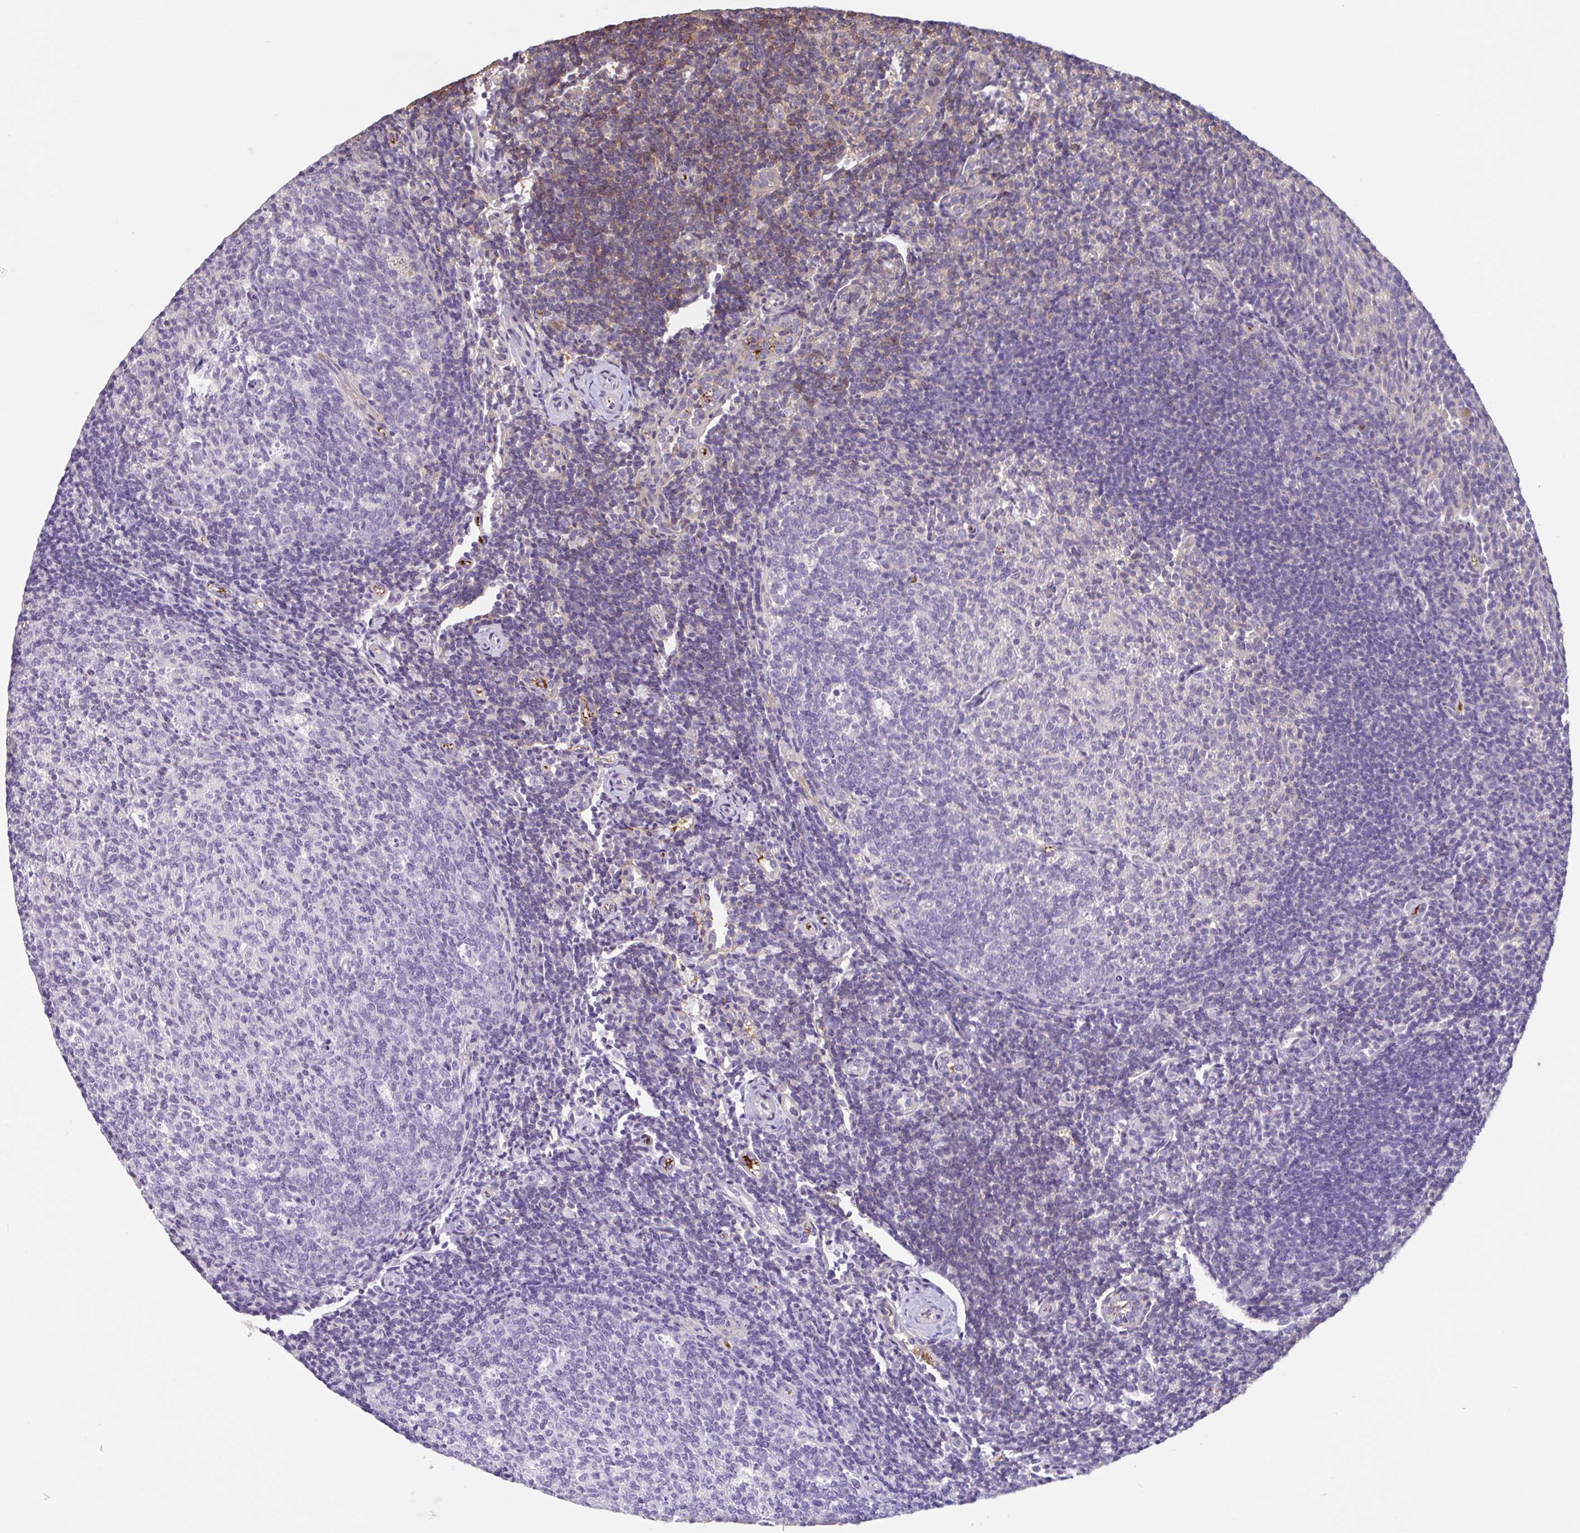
{"staining": {"intensity": "moderate", "quantity": "25%-75%", "location": "cytoplasmic/membranous"}, "tissue": "tonsil", "cell_type": "Germinal center cells", "image_type": "normal", "snomed": [{"axis": "morphology", "description": "Normal tissue, NOS"}, {"axis": "topography", "description": "Tonsil"}], "caption": "High-magnification brightfield microscopy of unremarkable tonsil stained with DAB (3,3'-diaminobenzidine) (brown) and counterstained with hematoxylin (blue). germinal center cells exhibit moderate cytoplasmic/membranous positivity is seen in about25%-75% of cells.", "gene": "OTOP2", "patient": {"sex": "female", "age": 10}}